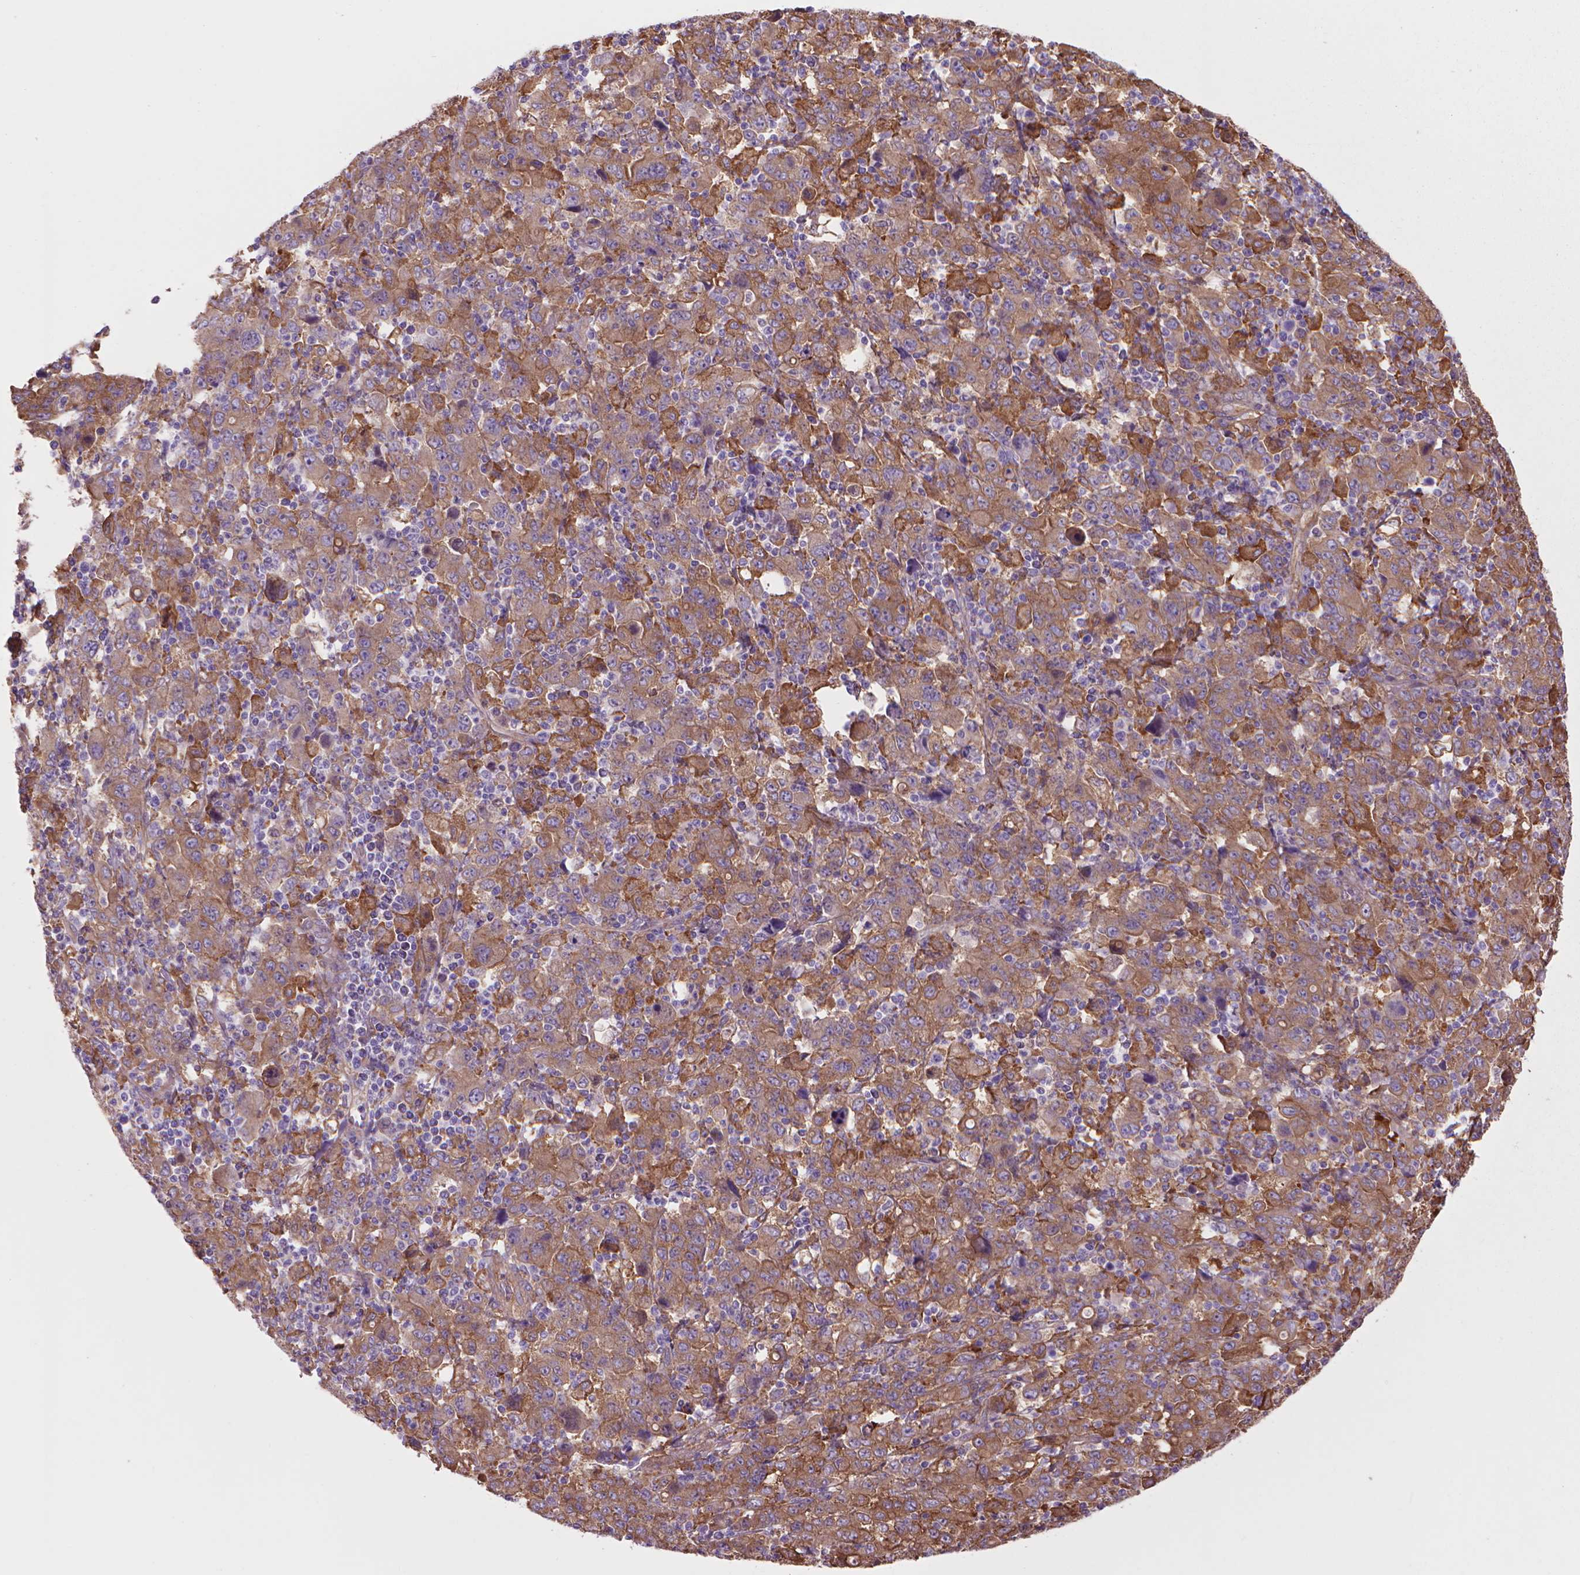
{"staining": {"intensity": "moderate", "quantity": ">75%", "location": "cytoplasmic/membranous"}, "tissue": "stomach cancer", "cell_type": "Tumor cells", "image_type": "cancer", "snomed": [{"axis": "morphology", "description": "Adenocarcinoma, NOS"}, {"axis": "topography", "description": "Stomach, upper"}], "caption": "Immunohistochemical staining of human stomach adenocarcinoma displays medium levels of moderate cytoplasmic/membranous protein positivity in about >75% of tumor cells. The staining is performed using DAB (3,3'-diaminobenzidine) brown chromogen to label protein expression. The nuclei are counter-stained blue using hematoxylin.", "gene": "CORO1B", "patient": {"sex": "male", "age": 69}}